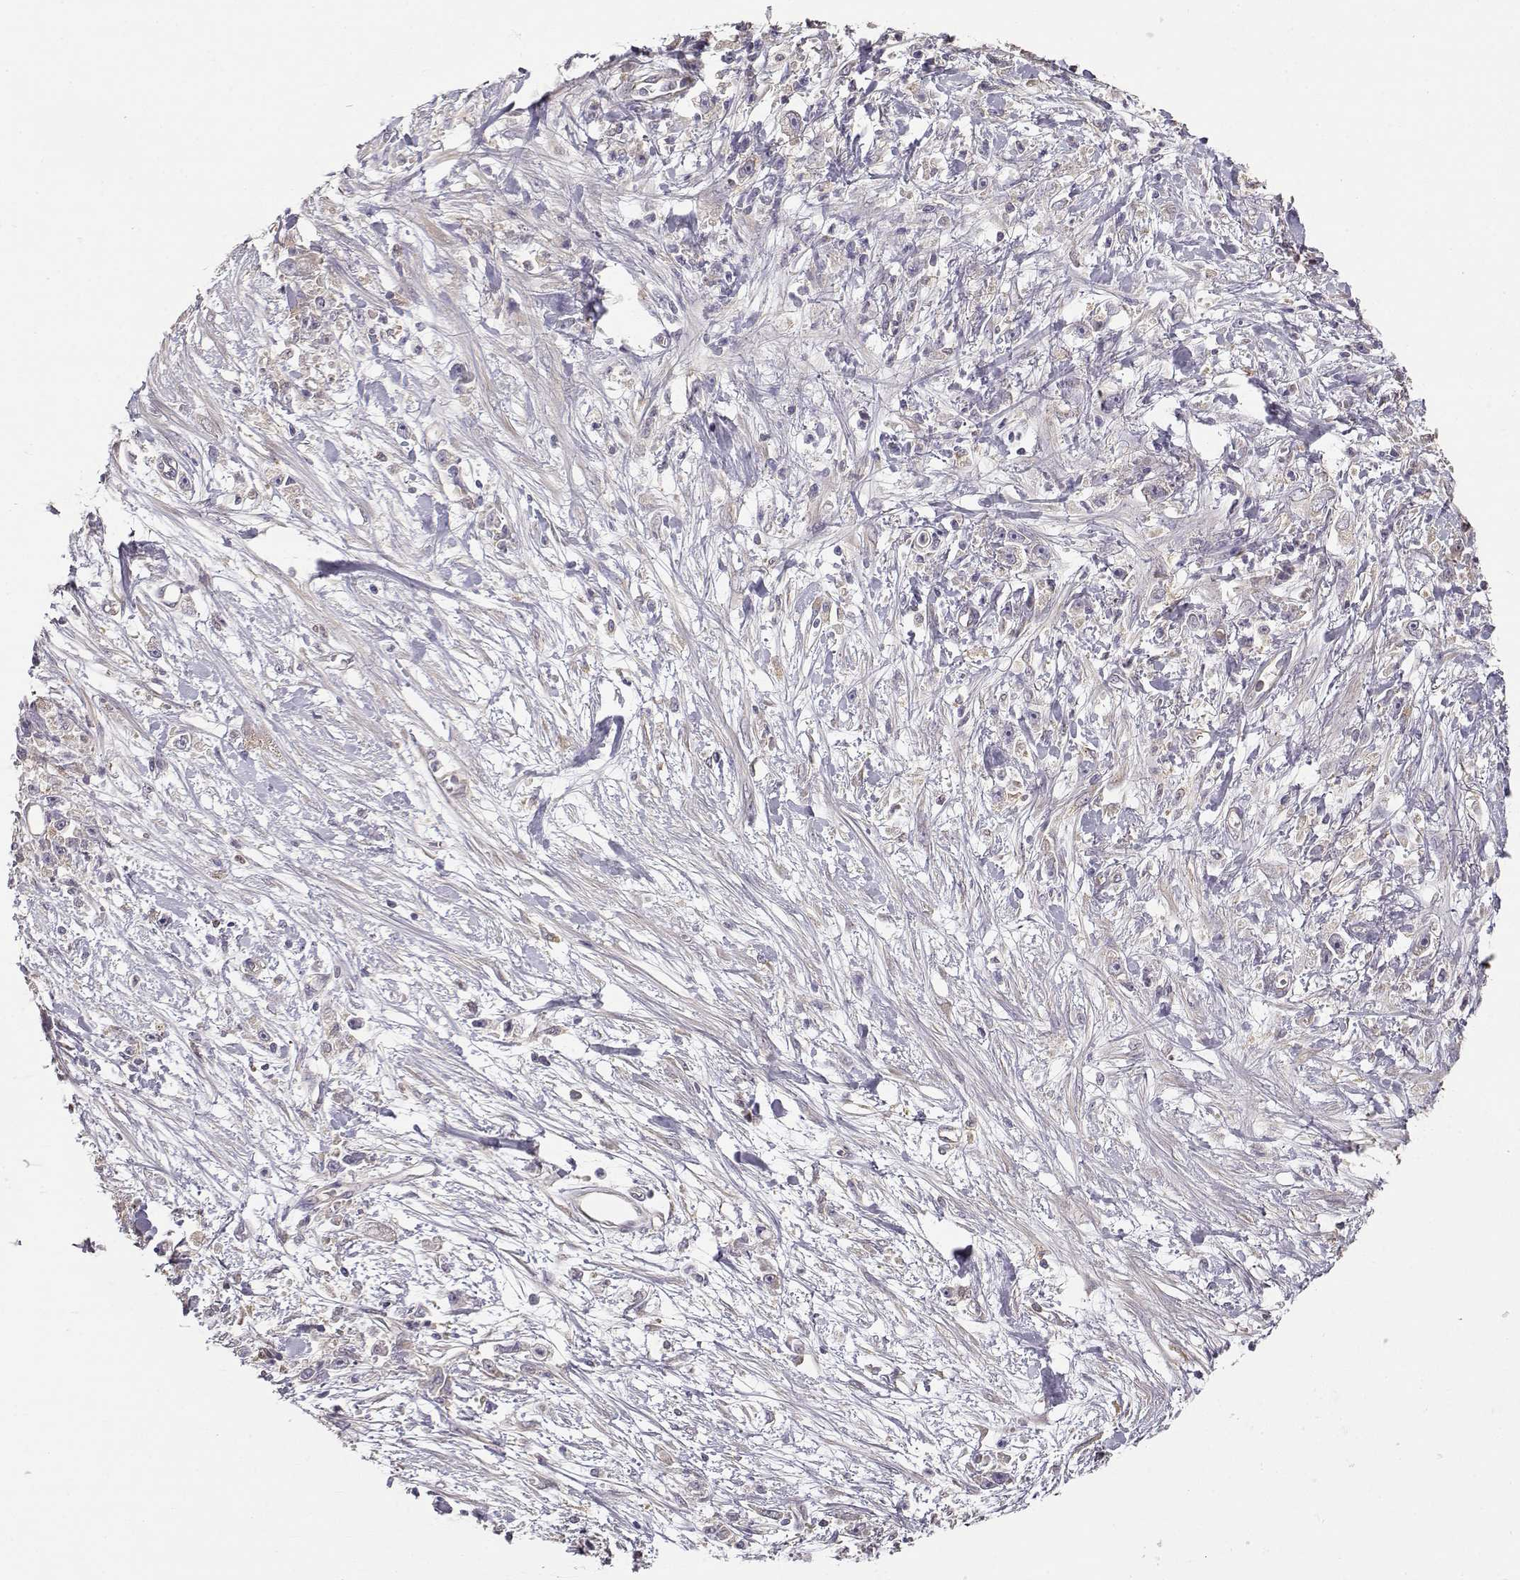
{"staining": {"intensity": "negative", "quantity": "none", "location": "none"}, "tissue": "stomach cancer", "cell_type": "Tumor cells", "image_type": "cancer", "snomed": [{"axis": "morphology", "description": "Adenocarcinoma, NOS"}, {"axis": "topography", "description": "Stomach"}], "caption": "Immunohistochemistry (IHC) of human adenocarcinoma (stomach) exhibits no expression in tumor cells.", "gene": "CRIM1", "patient": {"sex": "female", "age": 59}}